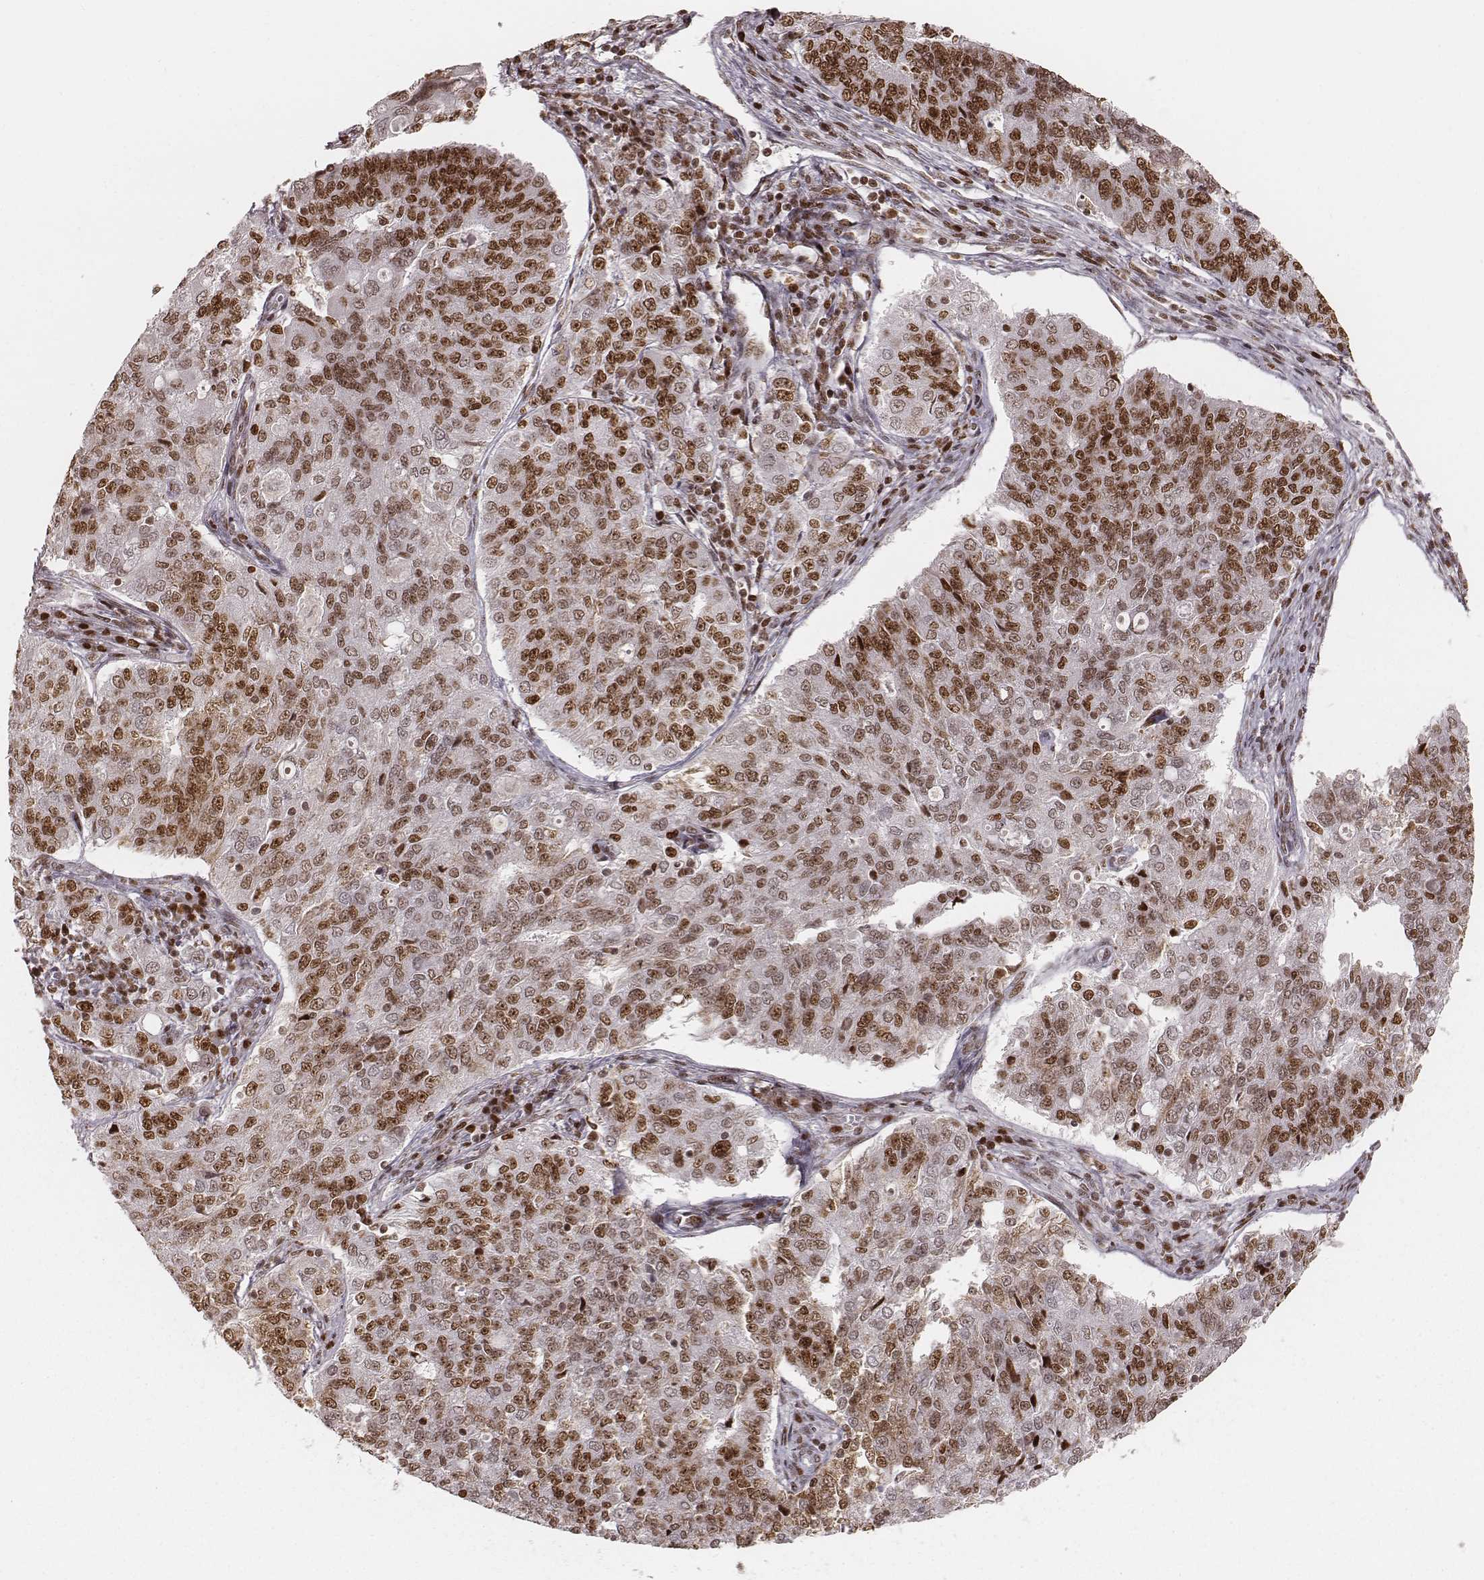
{"staining": {"intensity": "strong", "quantity": ">75%", "location": "nuclear"}, "tissue": "endometrial cancer", "cell_type": "Tumor cells", "image_type": "cancer", "snomed": [{"axis": "morphology", "description": "Adenocarcinoma, NOS"}, {"axis": "topography", "description": "Endometrium"}], "caption": "Immunohistochemical staining of endometrial cancer (adenocarcinoma) demonstrates strong nuclear protein staining in about >75% of tumor cells.", "gene": "PARP1", "patient": {"sex": "female", "age": 43}}